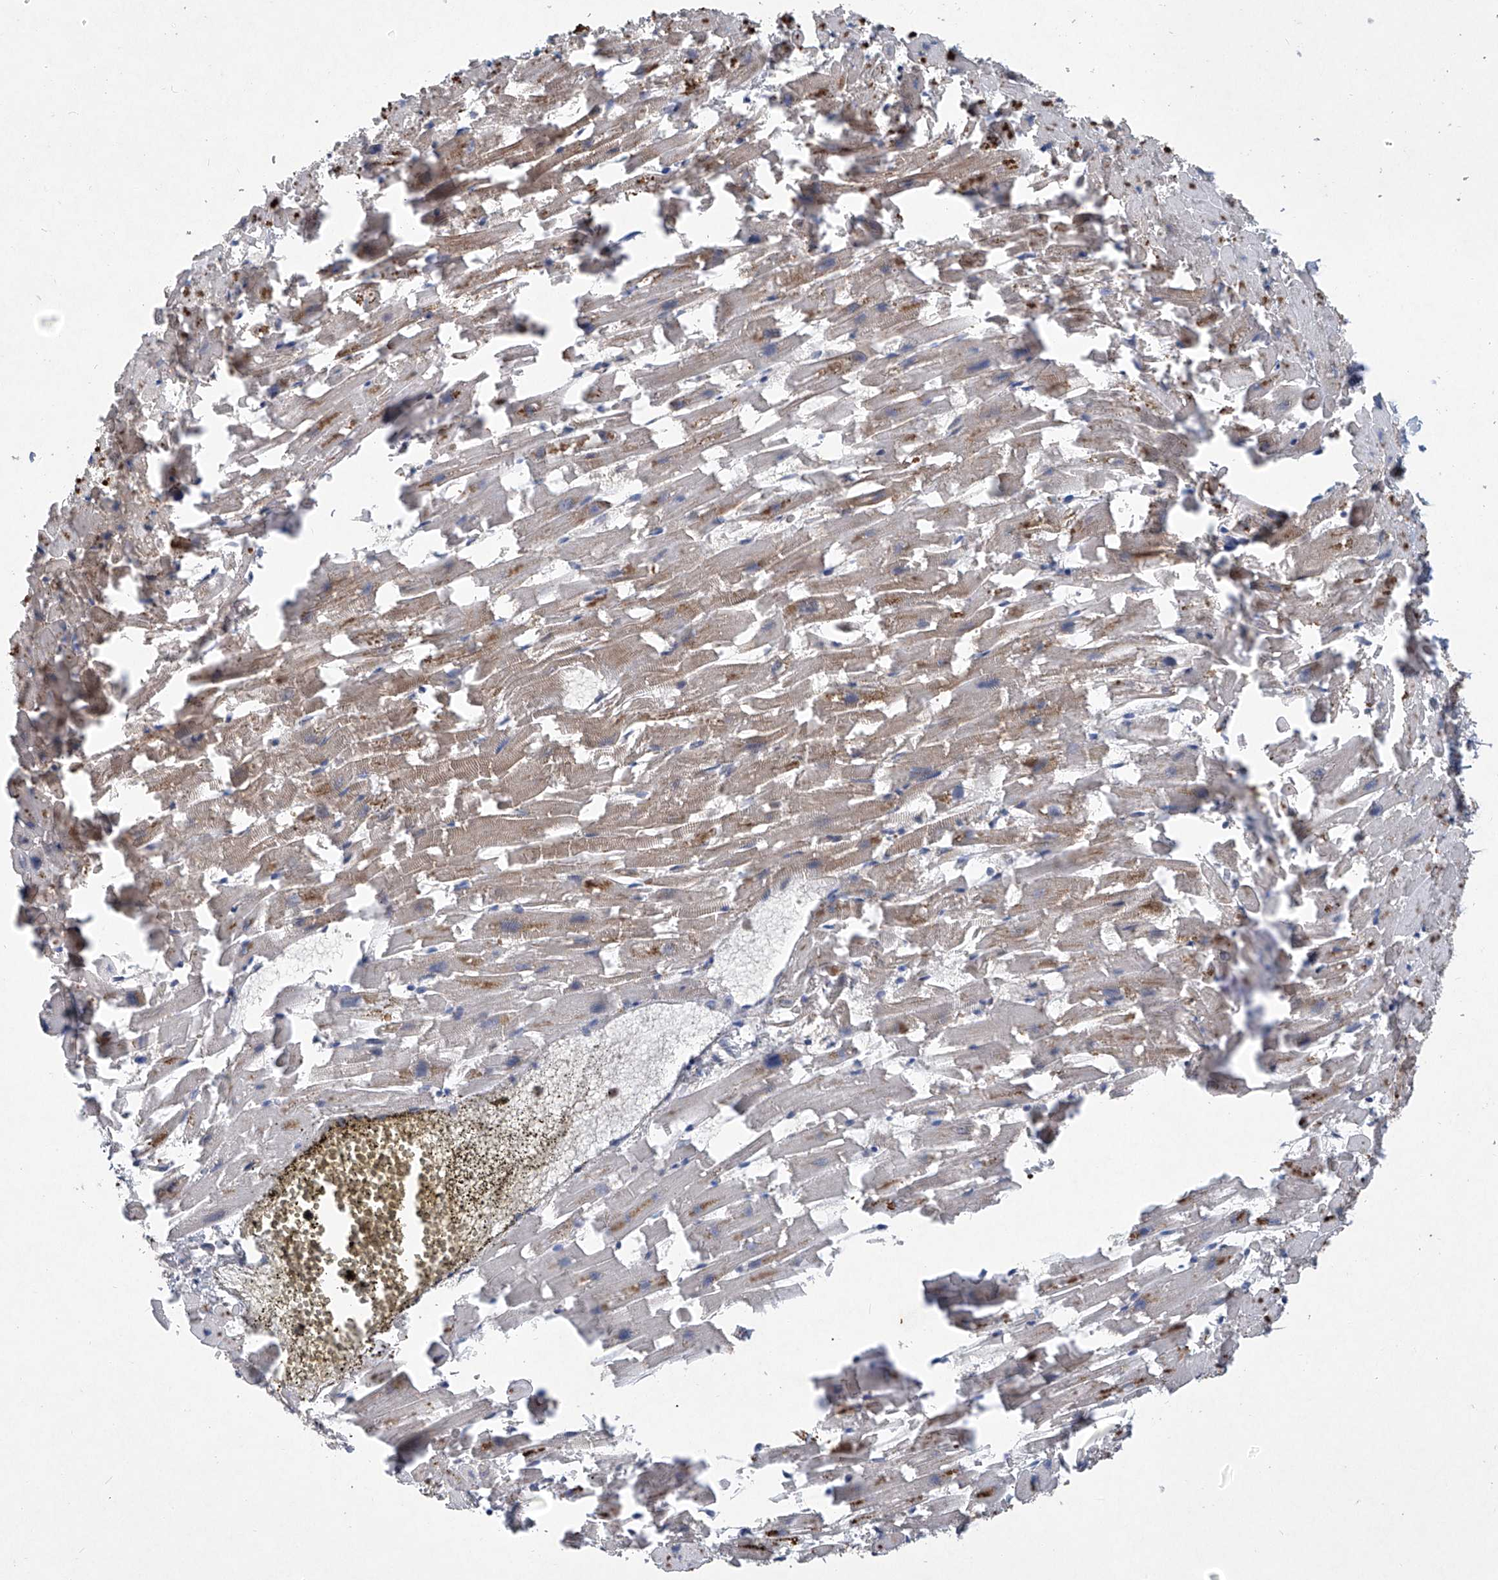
{"staining": {"intensity": "moderate", "quantity": ">75%", "location": "cytoplasmic/membranous"}, "tissue": "heart muscle", "cell_type": "Cardiomyocytes", "image_type": "normal", "snomed": [{"axis": "morphology", "description": "Normal tissue, NOS"}, {"axis": "topography", "description": "Heart"}], "caption": "Normal heart muscle shows moderate cytoplasmic/membranous positivity in approximately >75% of cardiomyocytes, visualized by immunohistochemistry.", "gene": "SUMF2", "patient": {"sex": "female", "age": 64}}